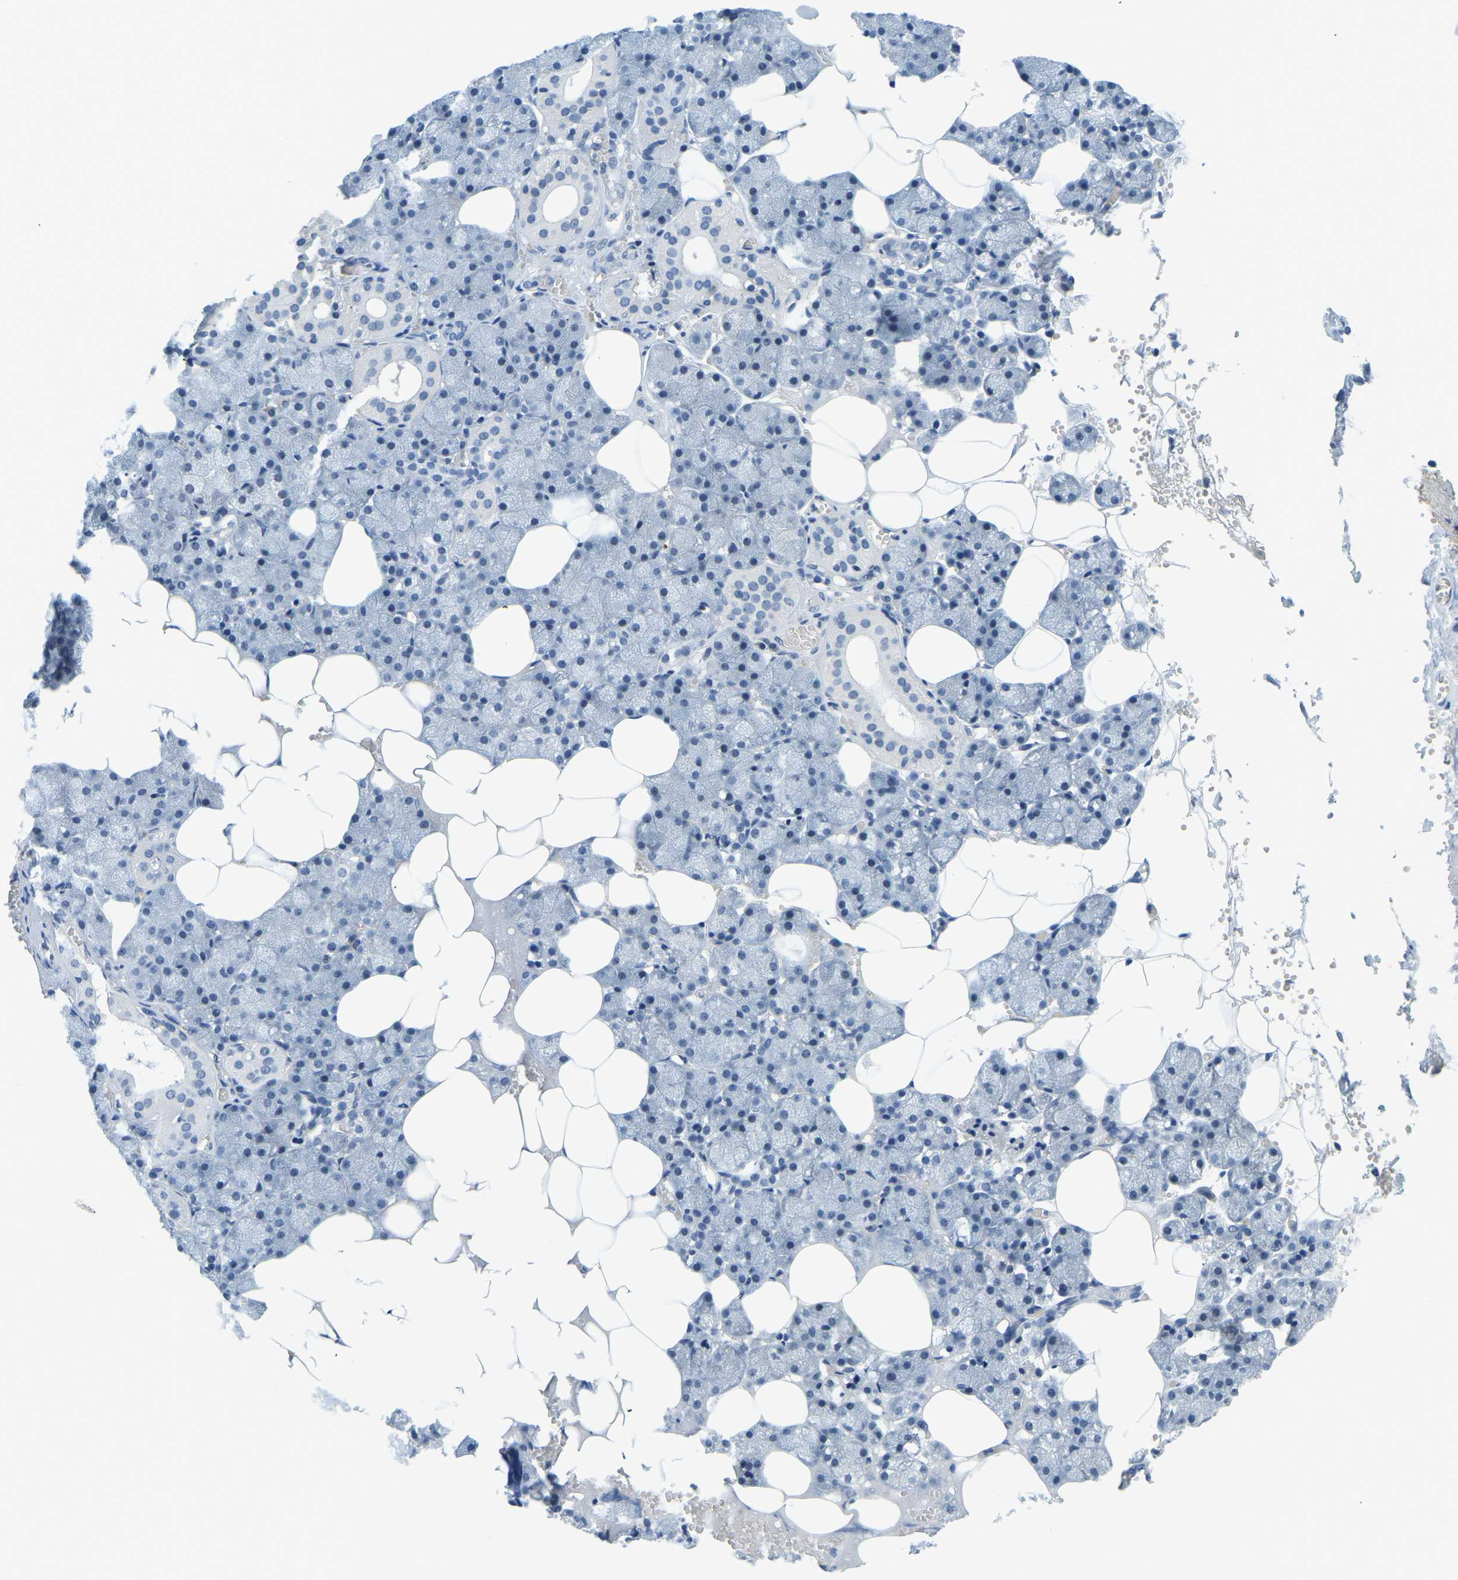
{"staining": {"intensity": "negative", "quantity": "none", "location": "none"}, "tissue": "salivary gland", "cell_type": "Glandular cells", "image_type": "normal", "snomed": [{"axis": "morphology", "description": "Normal tissue, NOS"}, {"axis": "topography", "description": "Salivary gland"}], "caption": "A high-resolution photomicrograph shows IHC staining of benign salivary gland, which exhibits no significant positivity in glandular cells.", "gene": "RRP1", "patient": {"sex": "male", "age": 62}}